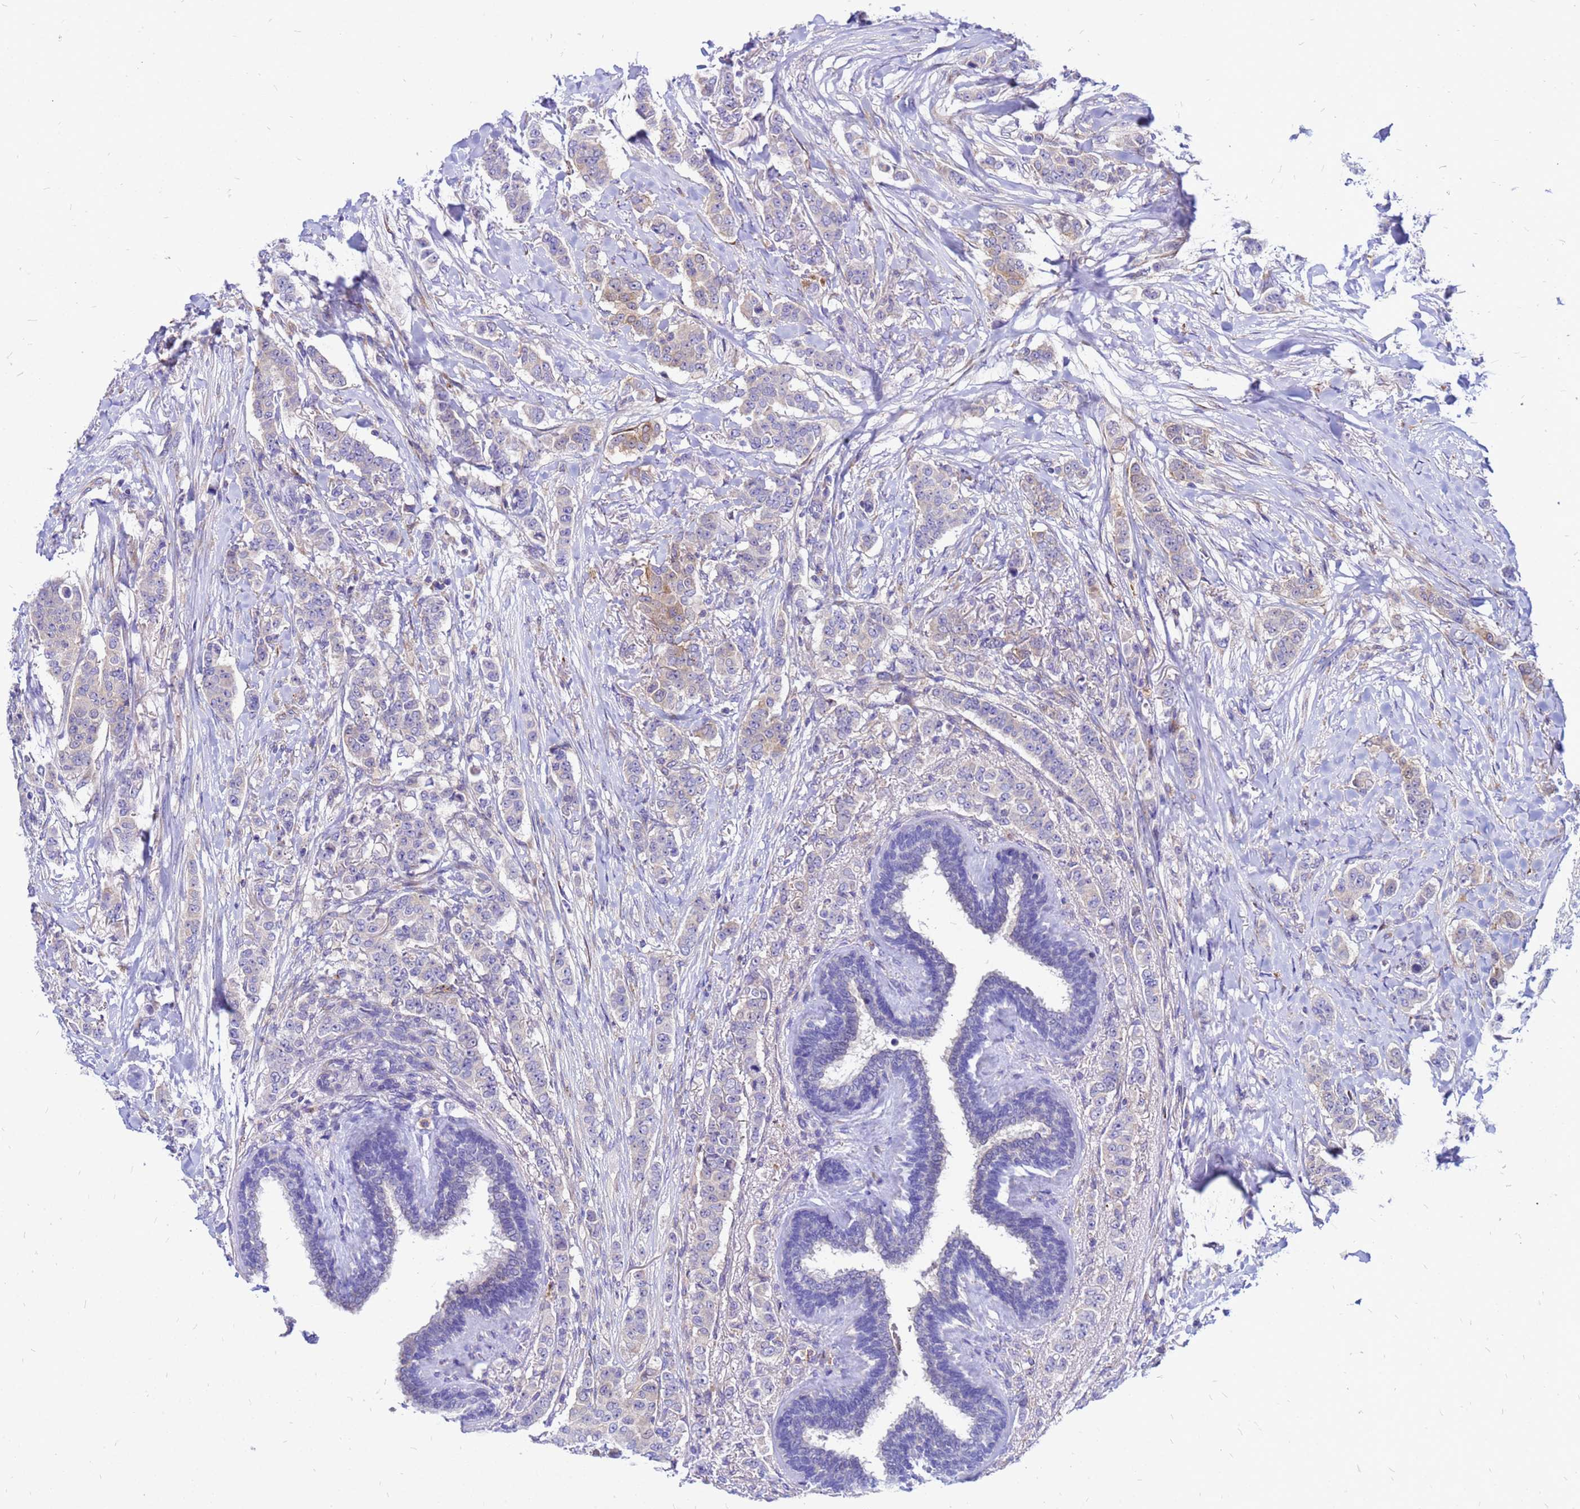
{"staining": {"intensity": "weak", "quantity": "<25%", "location": "cytoplasmic/membranous"}, "tissue": "breast cancer", "cell_type": "Tumor cells", "image_type": "cancer", "snomed": [{"axis": "morphology", "description": "Duct carcinoma"}, {"axis": "topography", "description": "Breast"}], "caption": "There is no significant expression in tumor cells of breast cancer. (IHC, brightfield microscopy, high magnification).", "gene": "FHIP1A", "patient": {"sex": "female", "age": 40}}